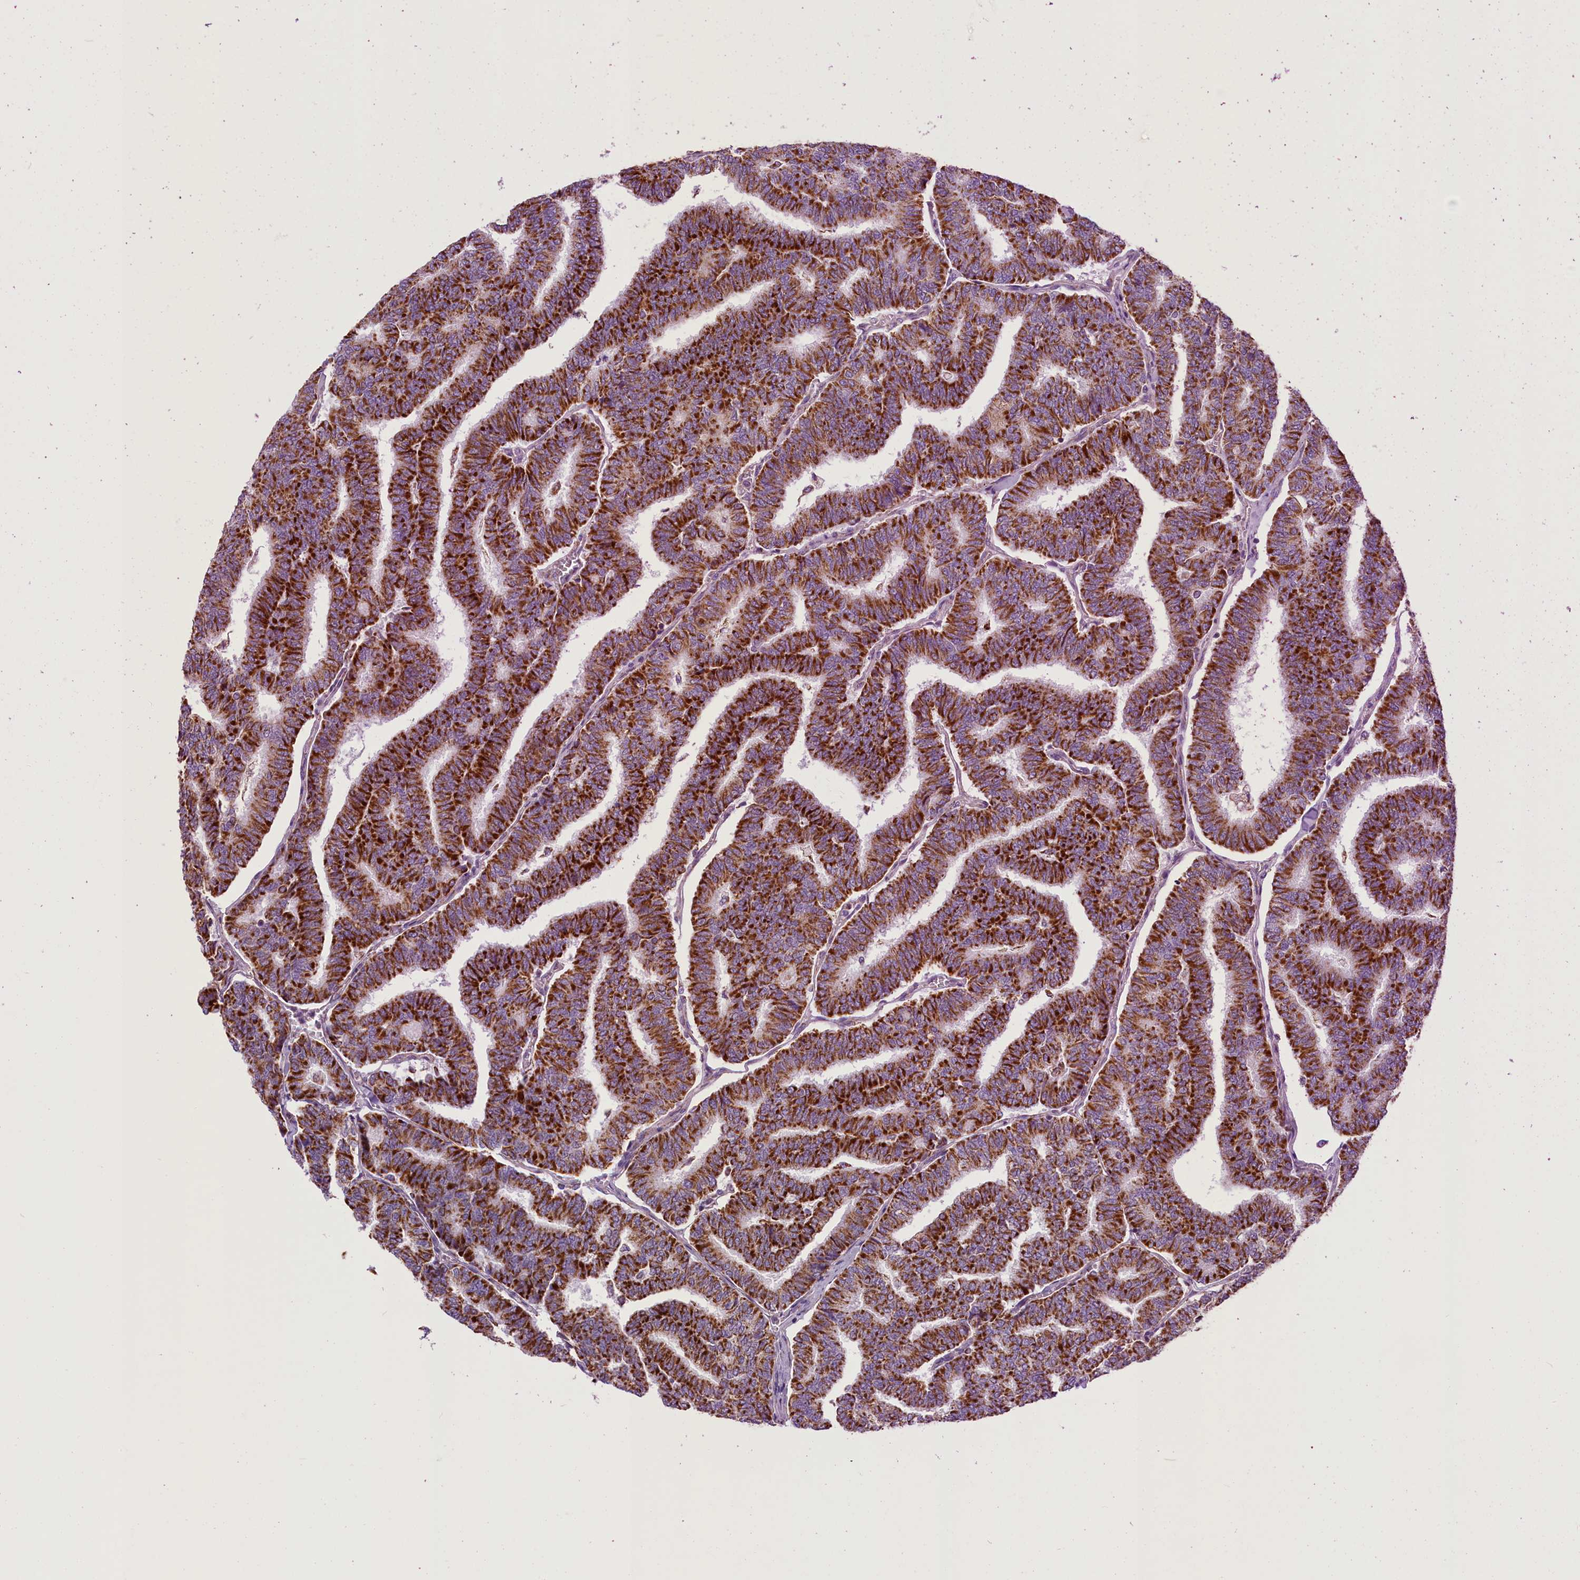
{"staining": {"intensity": "strong", "quantity": ">75%", "location": "cytoplasmic/membranous"}, "tissue": "thyroid cancer", "cell_type": "Tumor cells", "image_type": "cancer", "snomed": [{"axis": "morphology", "description": "Papillary adenocarcinoma, NOS"}, {"axis": "topography", "description": "Thyroid gland"}], "caption": "Strong cytoplasmic/membranous protein expression is appreciated in about >75% of tumor cells in thyroid cancer (papillary adenocarcinoma).", "gene": "ICA1L", "patient": {"sex": "female", "age": 35}}